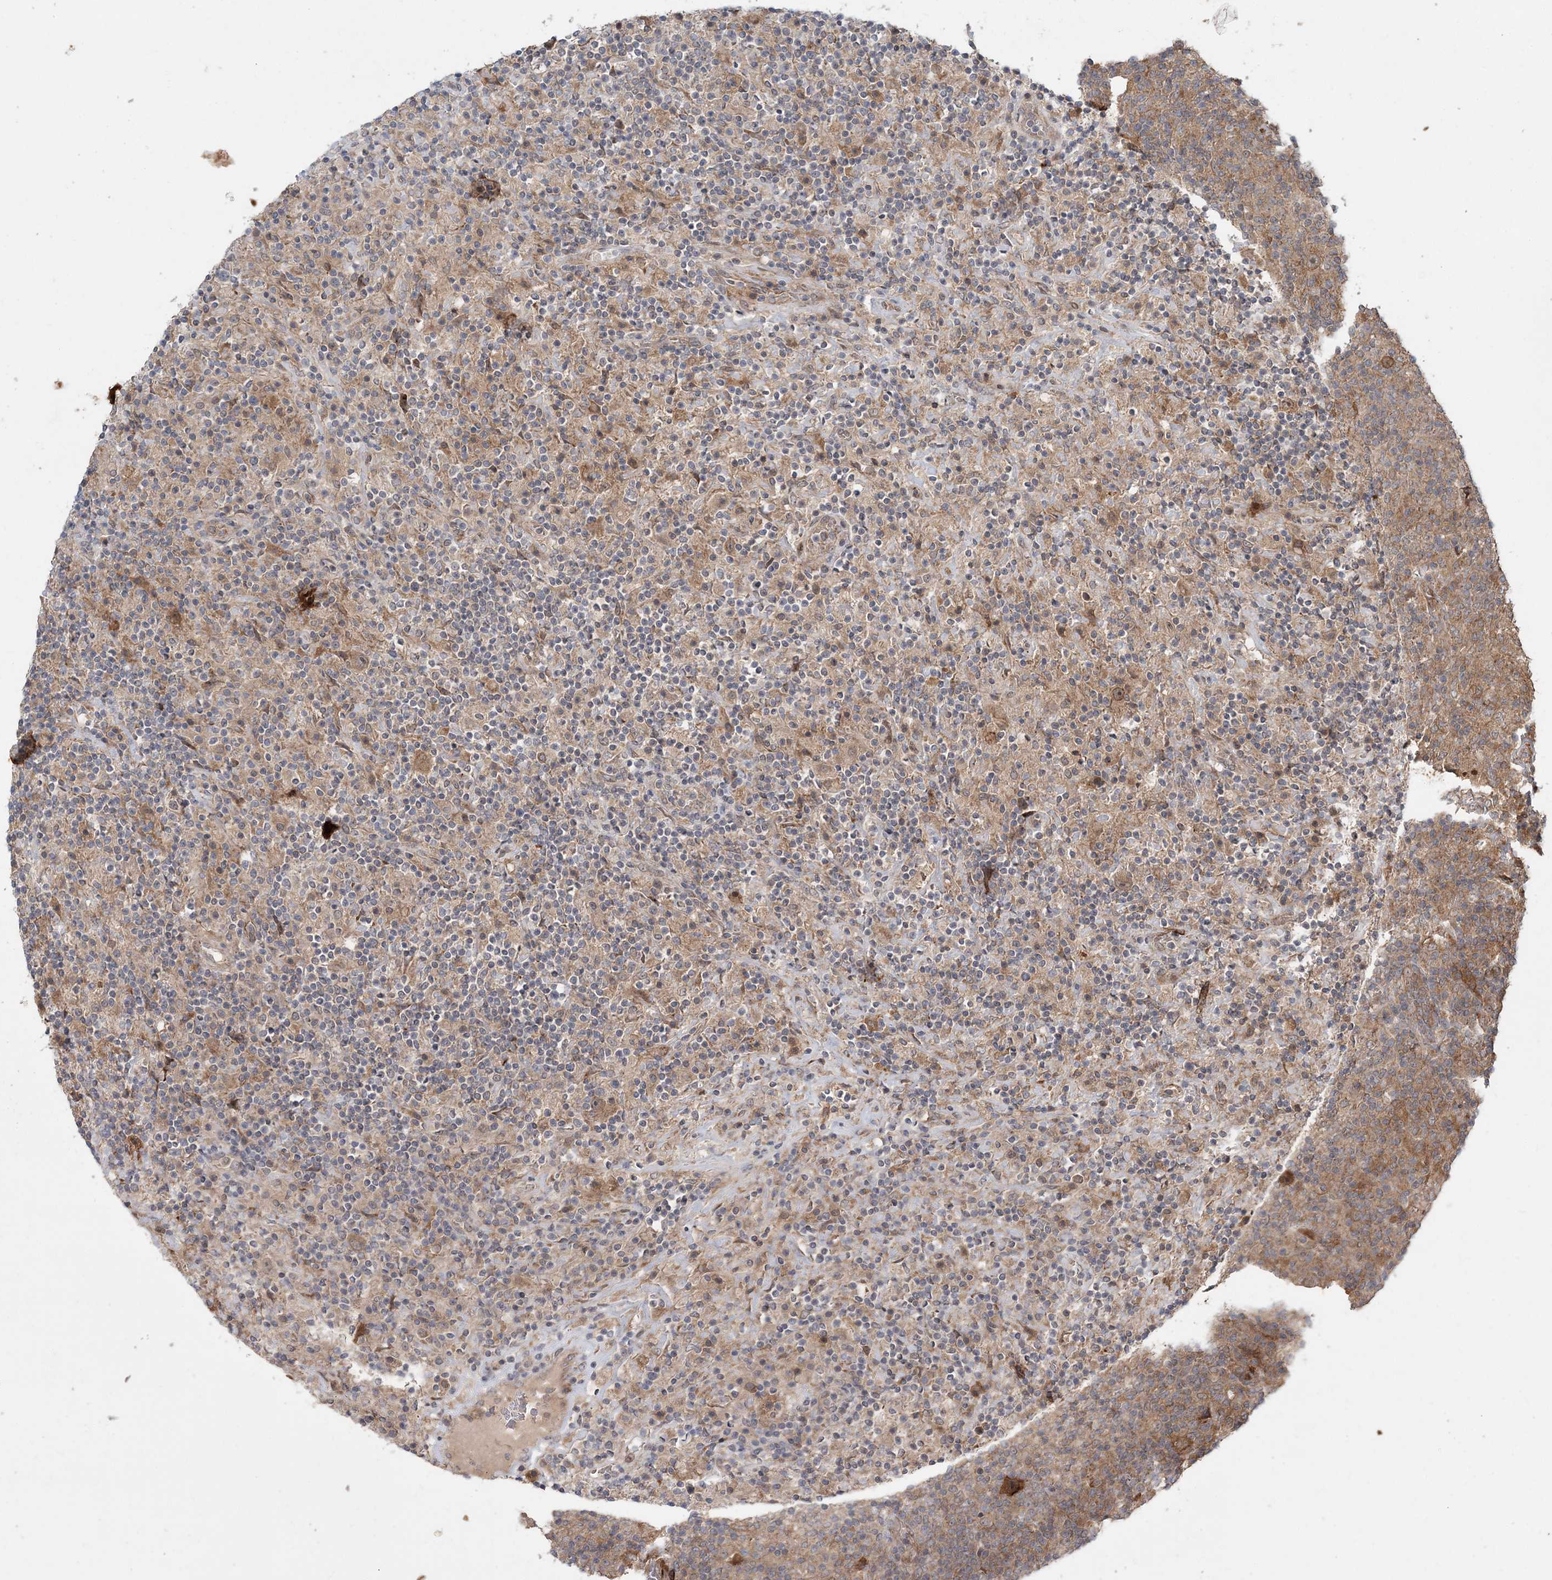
{"staining": {"intensity": "moderate", "quantity": ">75%", "location": "cytoplasmic/membranous"}, "tissue": "lymphoma", "cell_type": "Tumor cells", "image_type": "cancer", "snomed": [{"axis": "morphology", "description": "Hodgkin's disease, NOS"}, {"axis": "topography", "description": "Lymph node"}], "caption": "Human Hodgkin's disease stained with a brown dye displays moderate cytoplasmic/membranous positive staining in about >75% of tumor cells.", "gene": "UBTD2", "patient": {"sex": "male", "age": 70}}